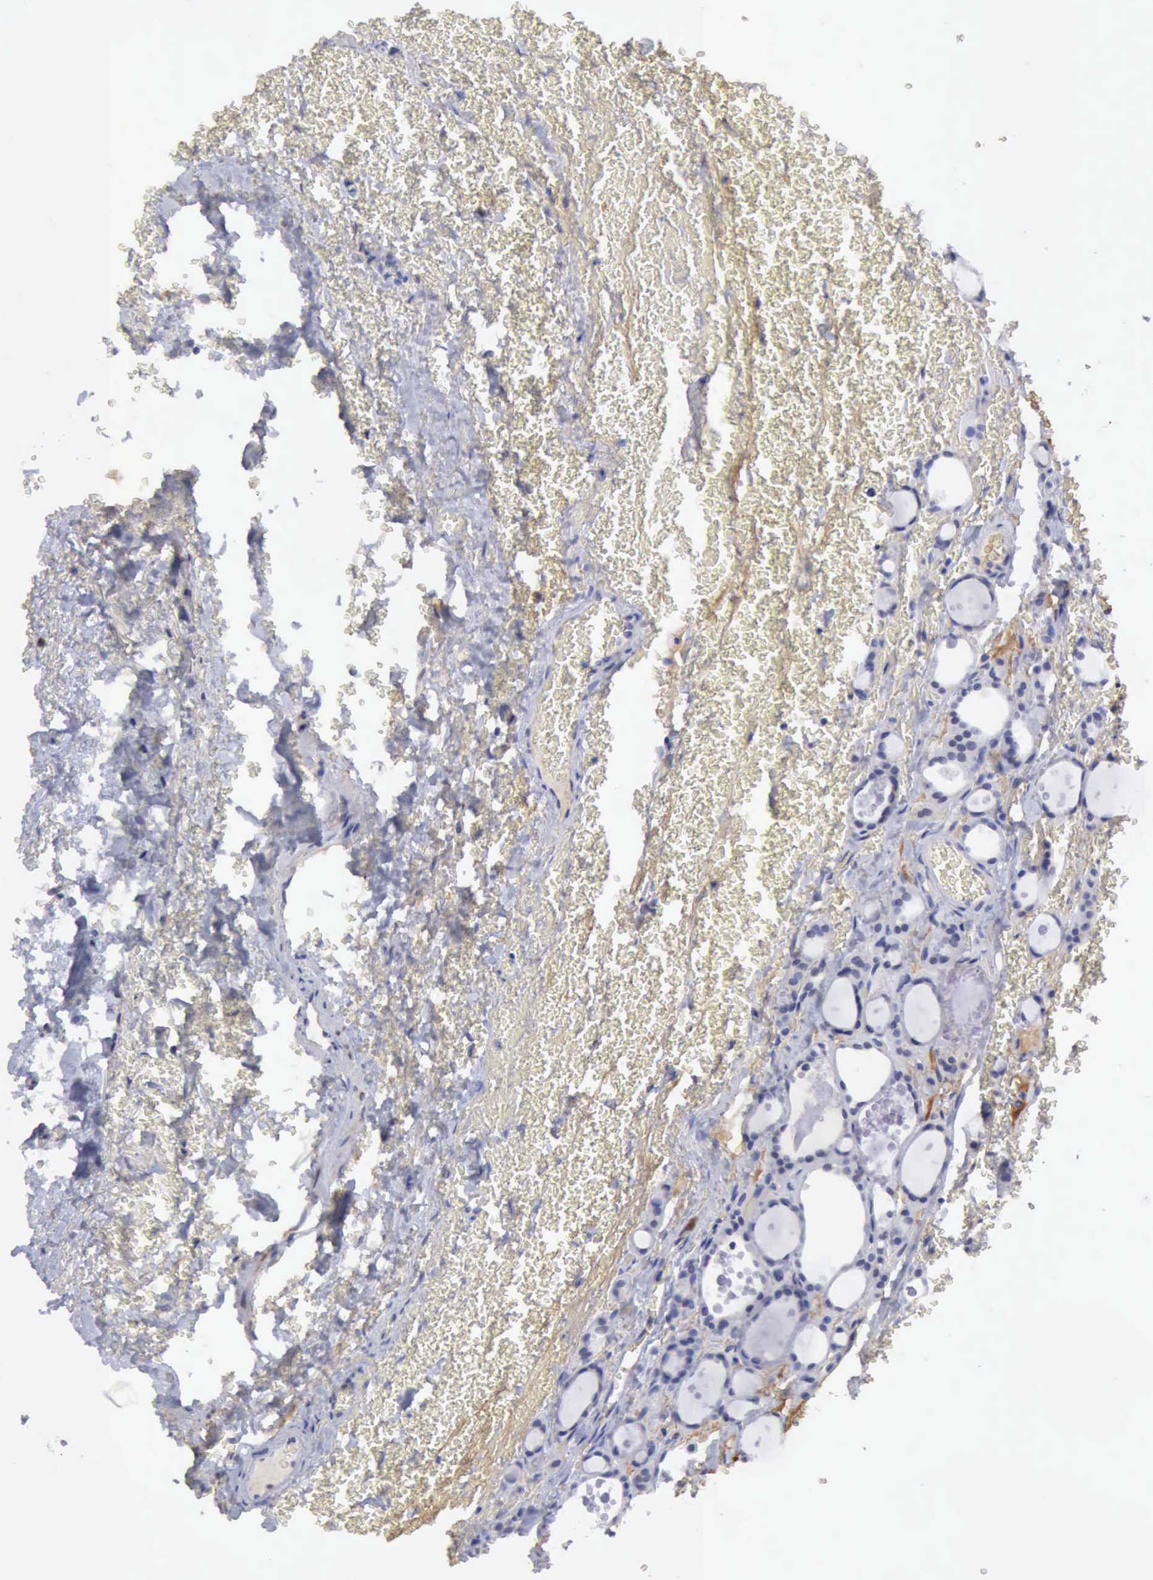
{"staining": {"intensity": "negative", "quantity": "none", "location": "none"}, "tissue": "thyroid cancer", "cell_type": "Tumor cells", "image_type": "cancer", "snomed": [{"axis": "morphology", "description": "Follicular adenoma carcinoma, NOS"}, {"axis": "topography", "description": "Thyroid gland"}], "caption": "Tumor cells are negative for brown protein staining in thyroid cancer (follicular adenoma carcinoma).", "gene": "TFRC", "patient": {"sex": "female", "age": 71}}